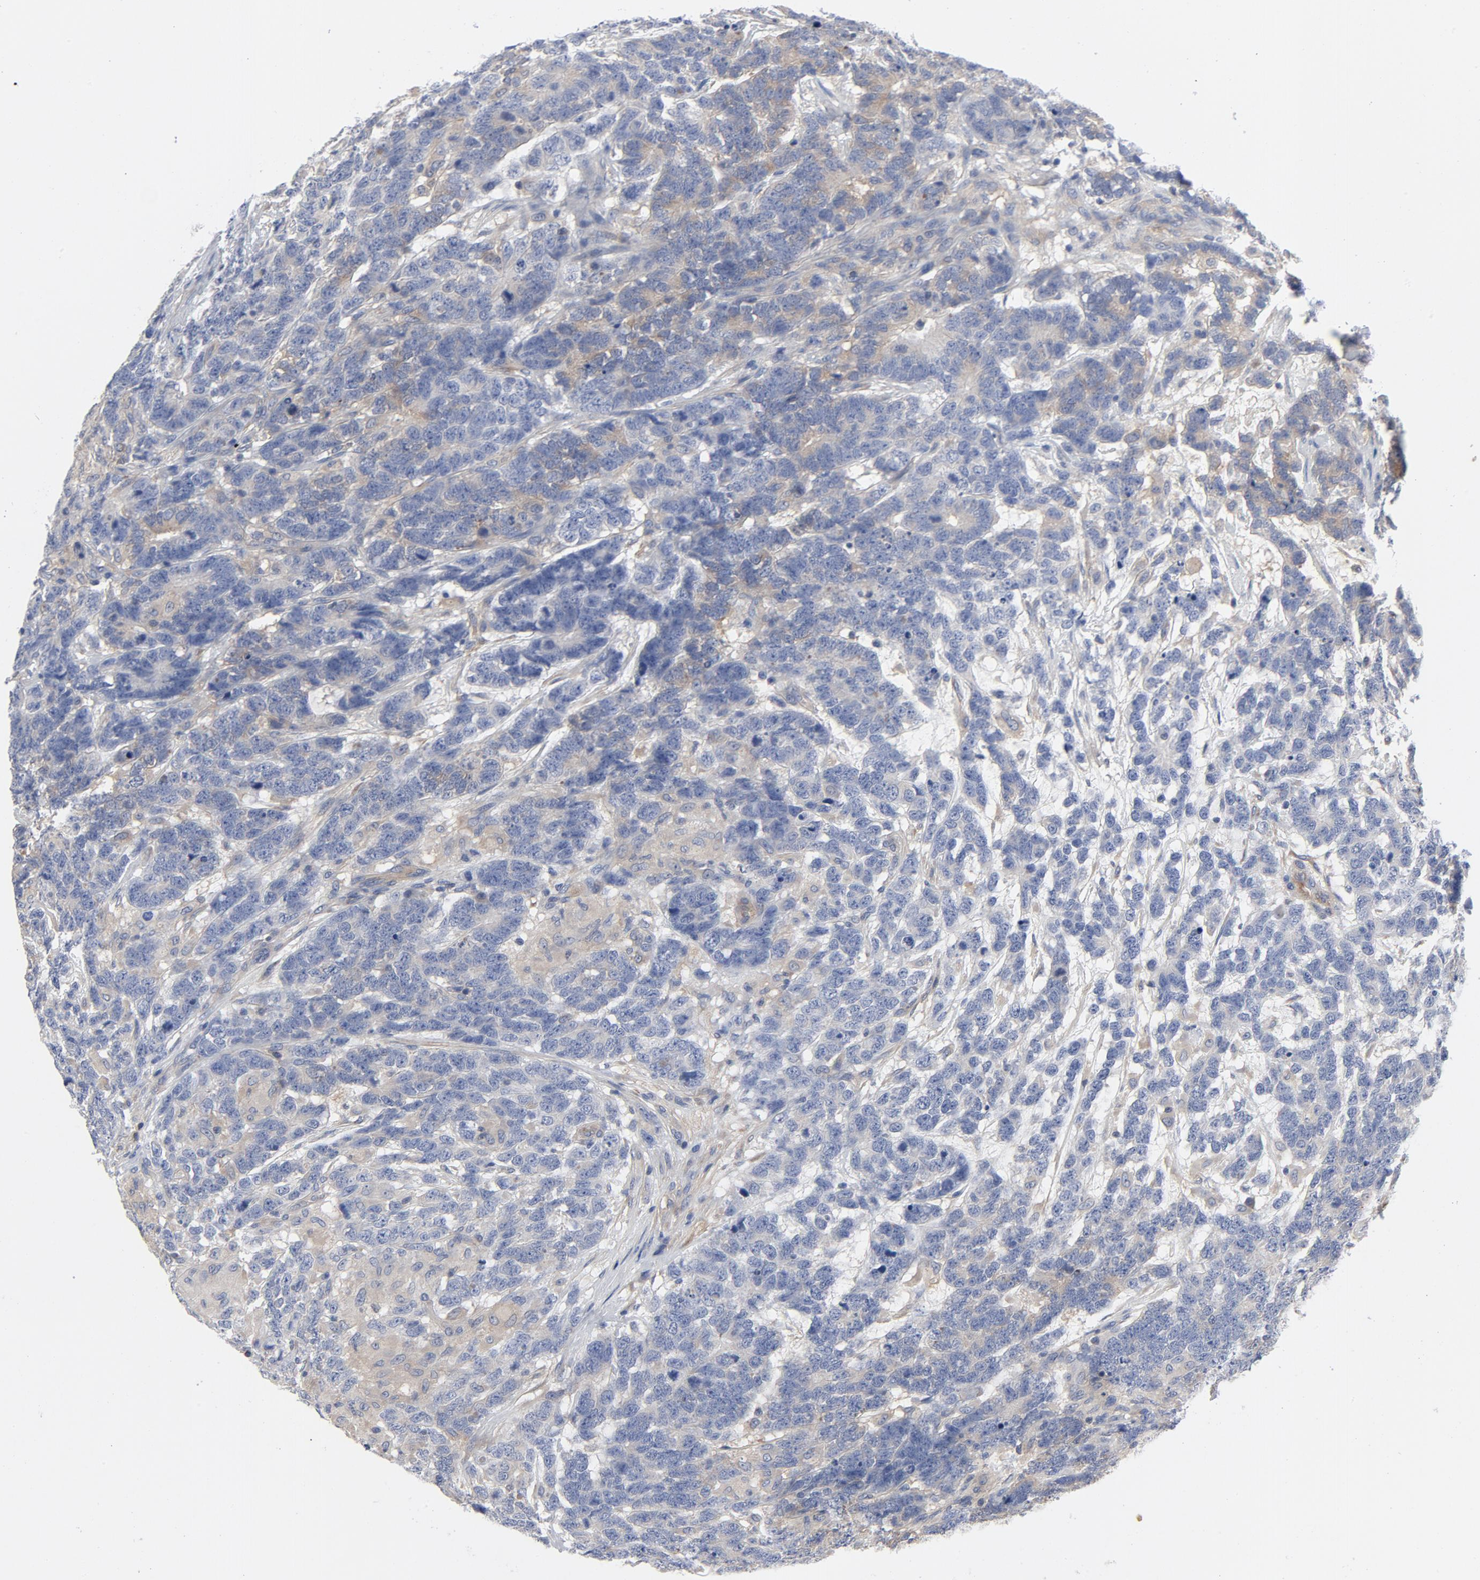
{"staining": {"intensity": "moderate", "quantity": "25%-75%", "location": "cytoplasmic/membranous"}, "tissue": "testis cancer", "cell_type": "Tumor cells", "image_type": "cancer", "snomed": [{"axis": "morphology", "description": "Carcinoma, Embryonal, NOS"}, {"axis": "topography", "description": "Testis"}], "caption": "Tumor cells exhibit medium levels of moderate cytoplasmic/membranous expression in about 25%-75% of cells in human embryonal carcinoma (testis).", "gene": "DYNLT3", "patient": {"sex": "male", "age": 26}}